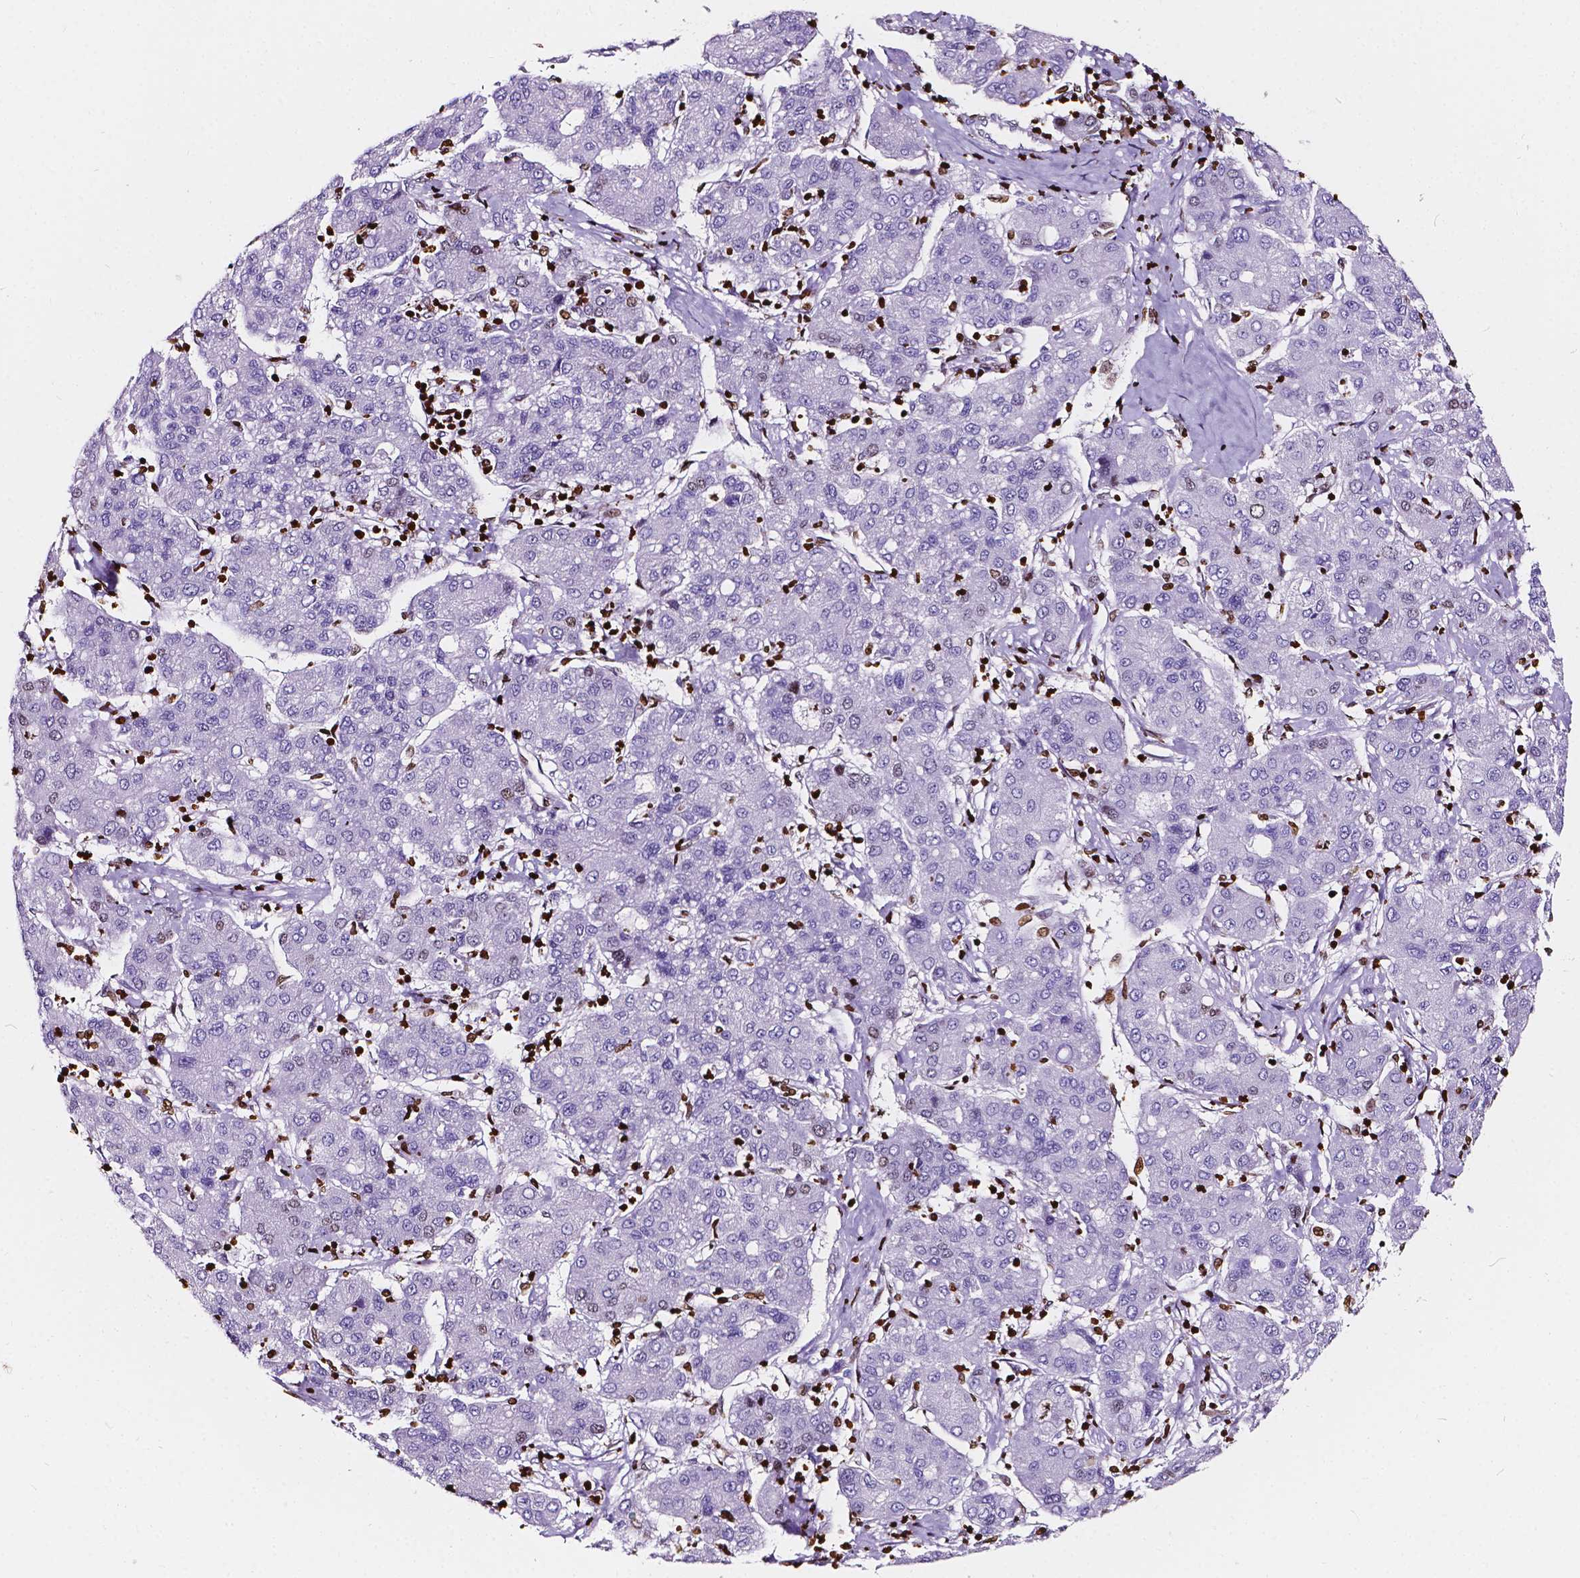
{"staining": {"intensity": "negative", "quantity": "none", "location": "none"}, "tissue": "liver cancer", "cell_type": "Tumor cells", "image_type": "cancer", "snomed": [{"axis": "morphology", "description": "Carcinoma, Hepatocellular, NOS"}, {"axis": "topography", "description": "Liver"}], "caption": "IHC micrograph of neoplastic tissue: human liver cancer stained with DAB (3,3'-diaminobenzidine) shows no significant protein staining in tumor cells.", "gene": "CBY3", "patient": {"sex": "male", "age": 65}}